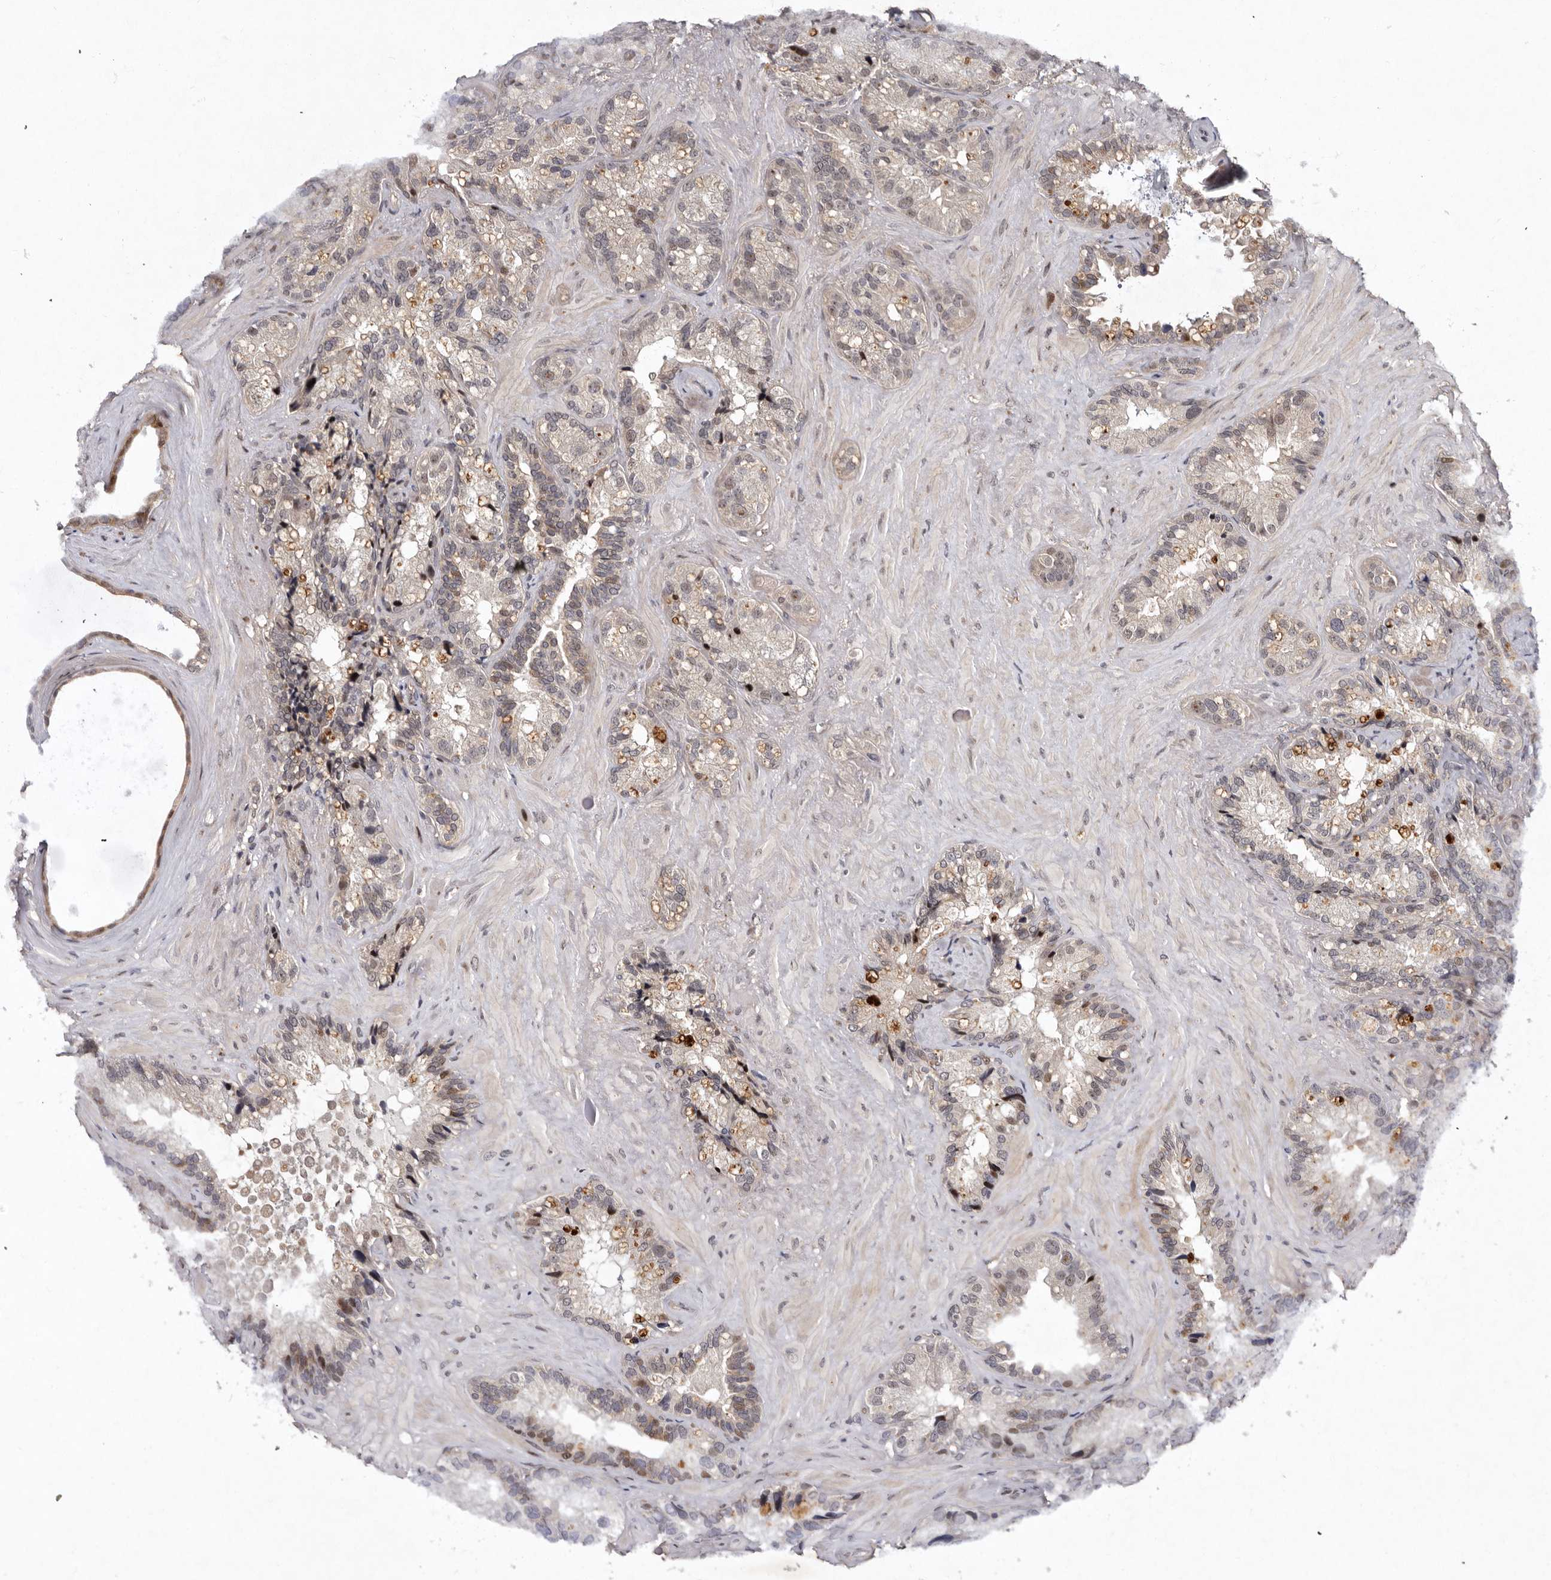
{"staining": {"intensity": "moderate", "quantity": "25%-75%", "location": "cytoplasmic/membranous,nuclear"}, "tissue": "seminal vesicle", "cell_type": "Glandular cells", "image_type": "normal", "snomed": [{"axis": "morphology", "description": "Normal tissue, NOS"}, {"axis": "topography", "description": "Prostate"}, {"axis": "topography", "description": "Seminal veicle"}], "caption": "Immunohistochemistry (DAB) staining of normal seminal vesicle shows moderate cytoplasmic/membranous,nuclear protein expression in about 25%-75% of glandular cells.", "gene": "ABL1", "patient": {"sex": "male", "age": 68}}